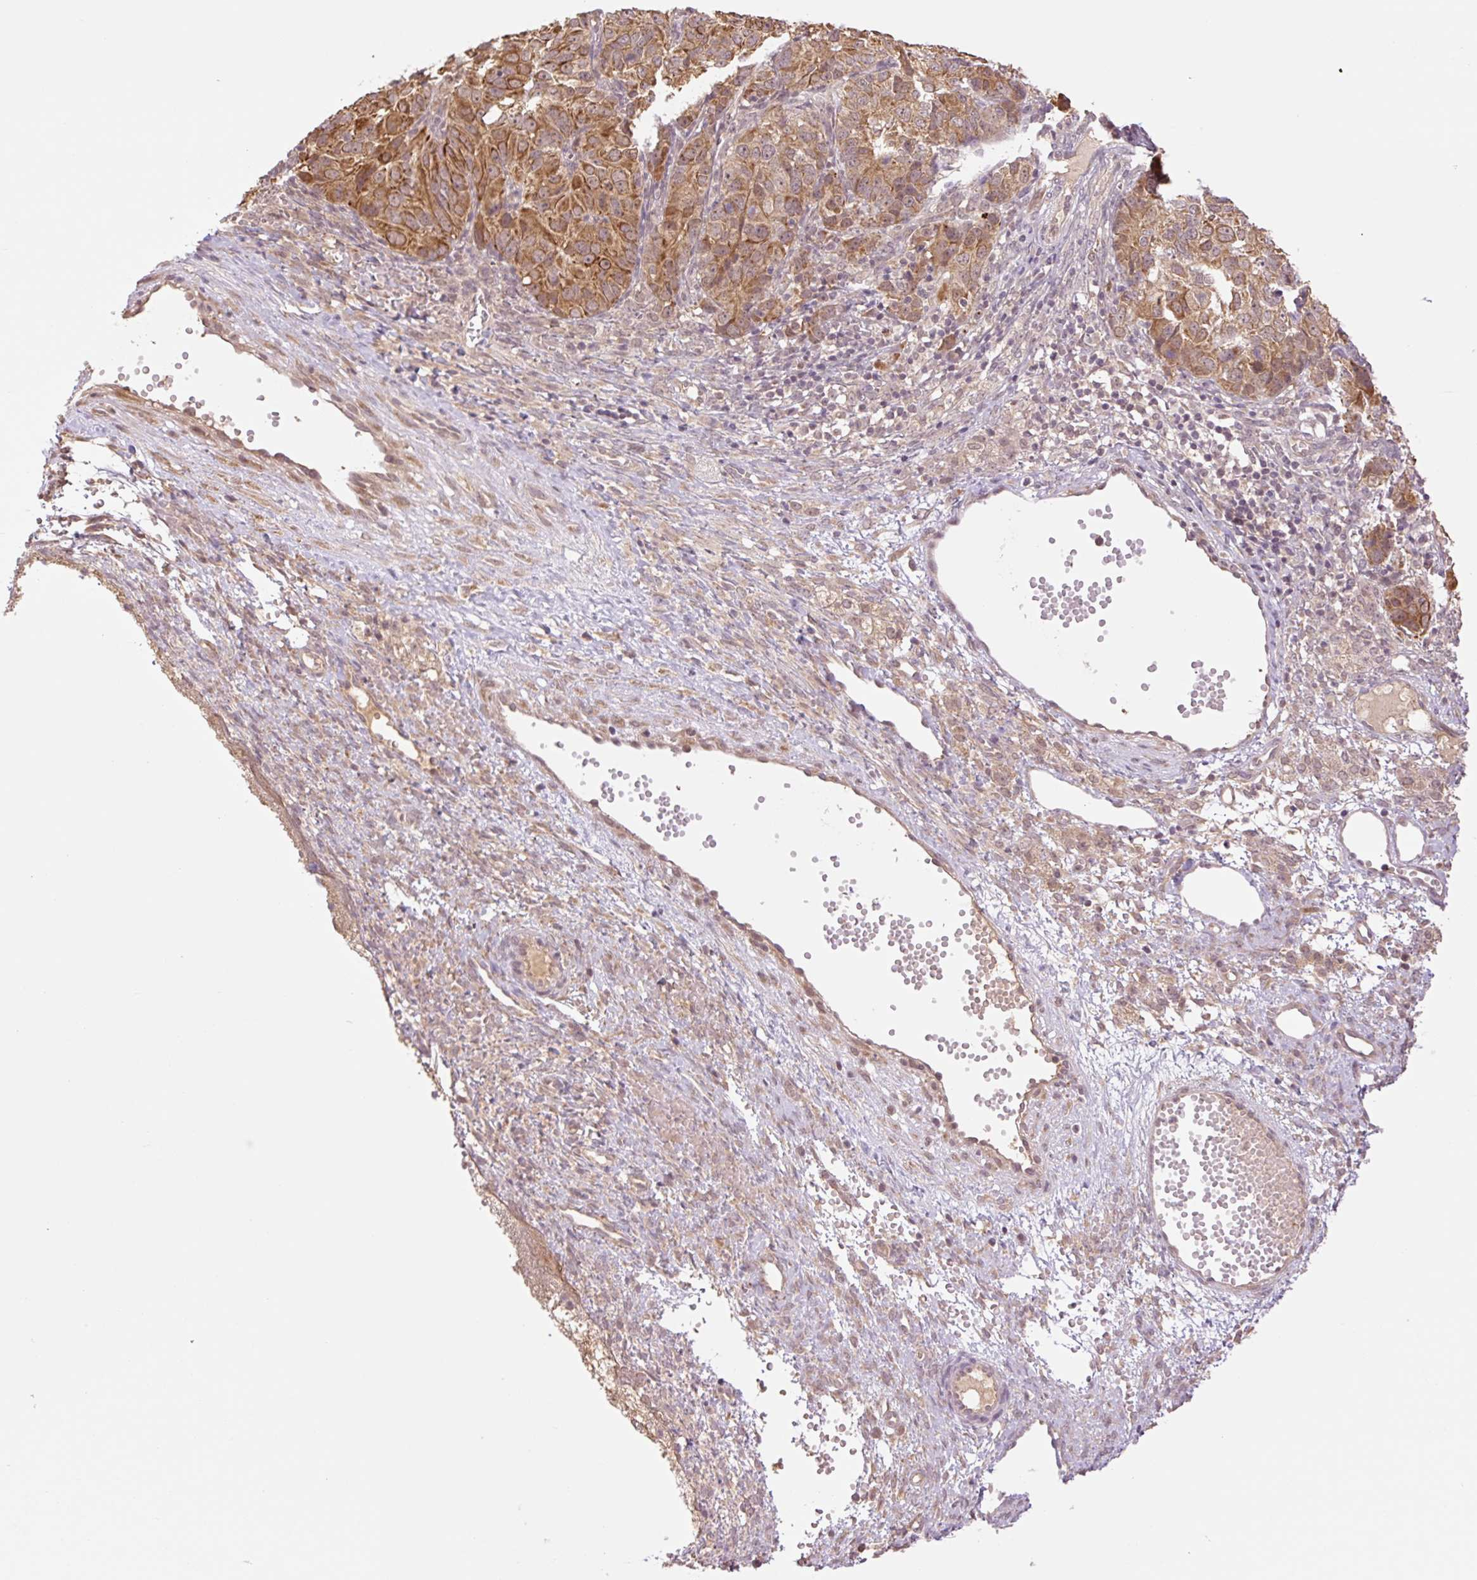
{"staining": {"intensity": "moderate", "quantity": ">75%", "location": "cytoplasmic/membranous"}, "tissue": "ovarian cancer", "cell_type": "Tumor cells", "image_type": "cancer", "snomed": [{"axis": "morphology", "description": "Carcinoma, endometroid"}, {"axis": "topography", "description": "Ovary"}], "caption": "A brown stain highlights moderate cytoplasmic/membranous positivity of a protein in human endometroid carcinoma (ovarian) tumor cells.", "gene": "YJU2B", "patient": {"sex": "female", "age": 51}}